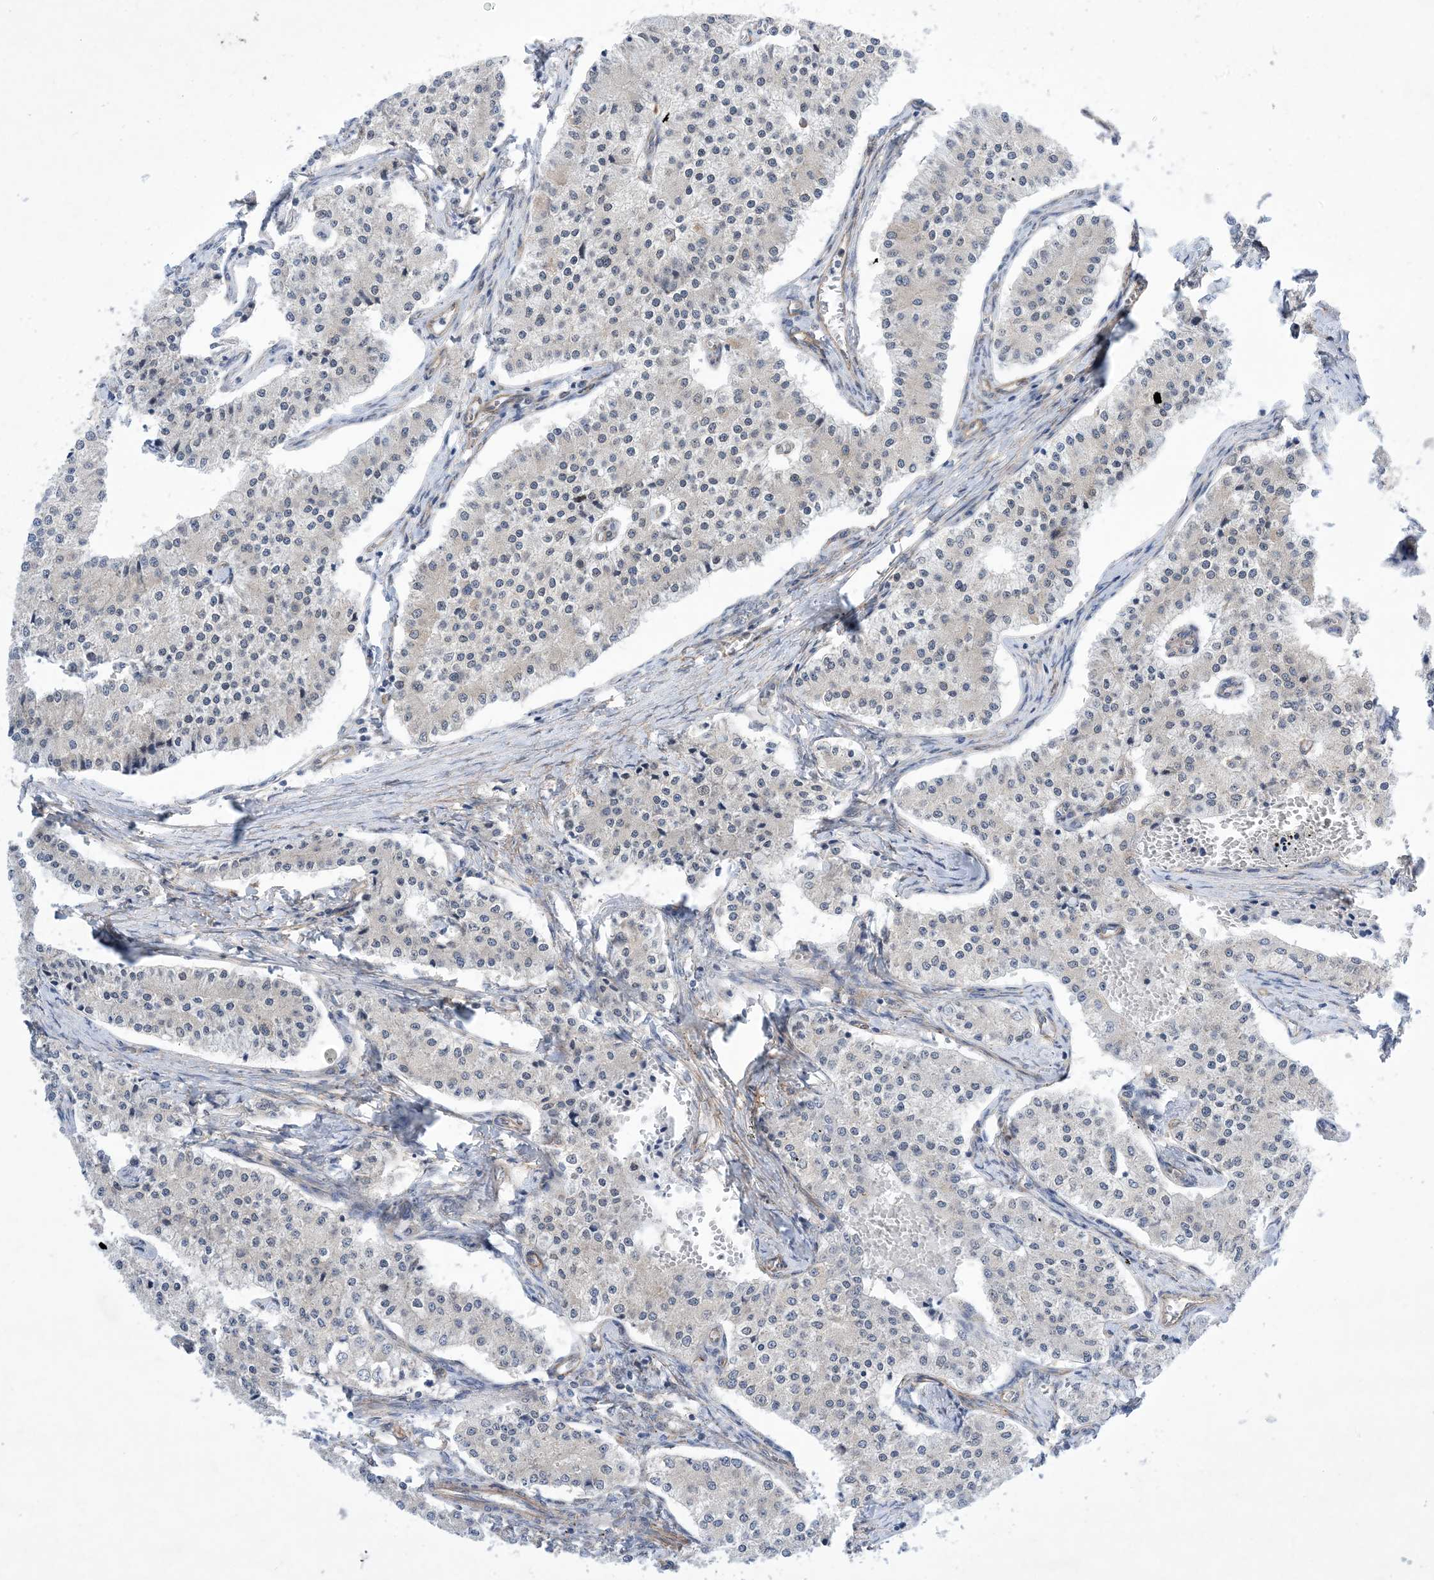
{"staining": {"intensity": "negative", "quantity": "none", "location": "none"}, "tissue": "carcinoid", "cell_type": "Tumor cells", "image_type": "cancer", "snomed": [{"axis": "morphology", "description": "Carcinoid, malignant, NOS"}, {"axis": "topography", "description": "Colon"}], "caption": "Histopathology image shows no significant protein expression in tumor cells of carcinoid (malignant). (DAB IHC, high magnification).", "gene": "EHBP1", "patient": {"sex": "female", "age": 52}}